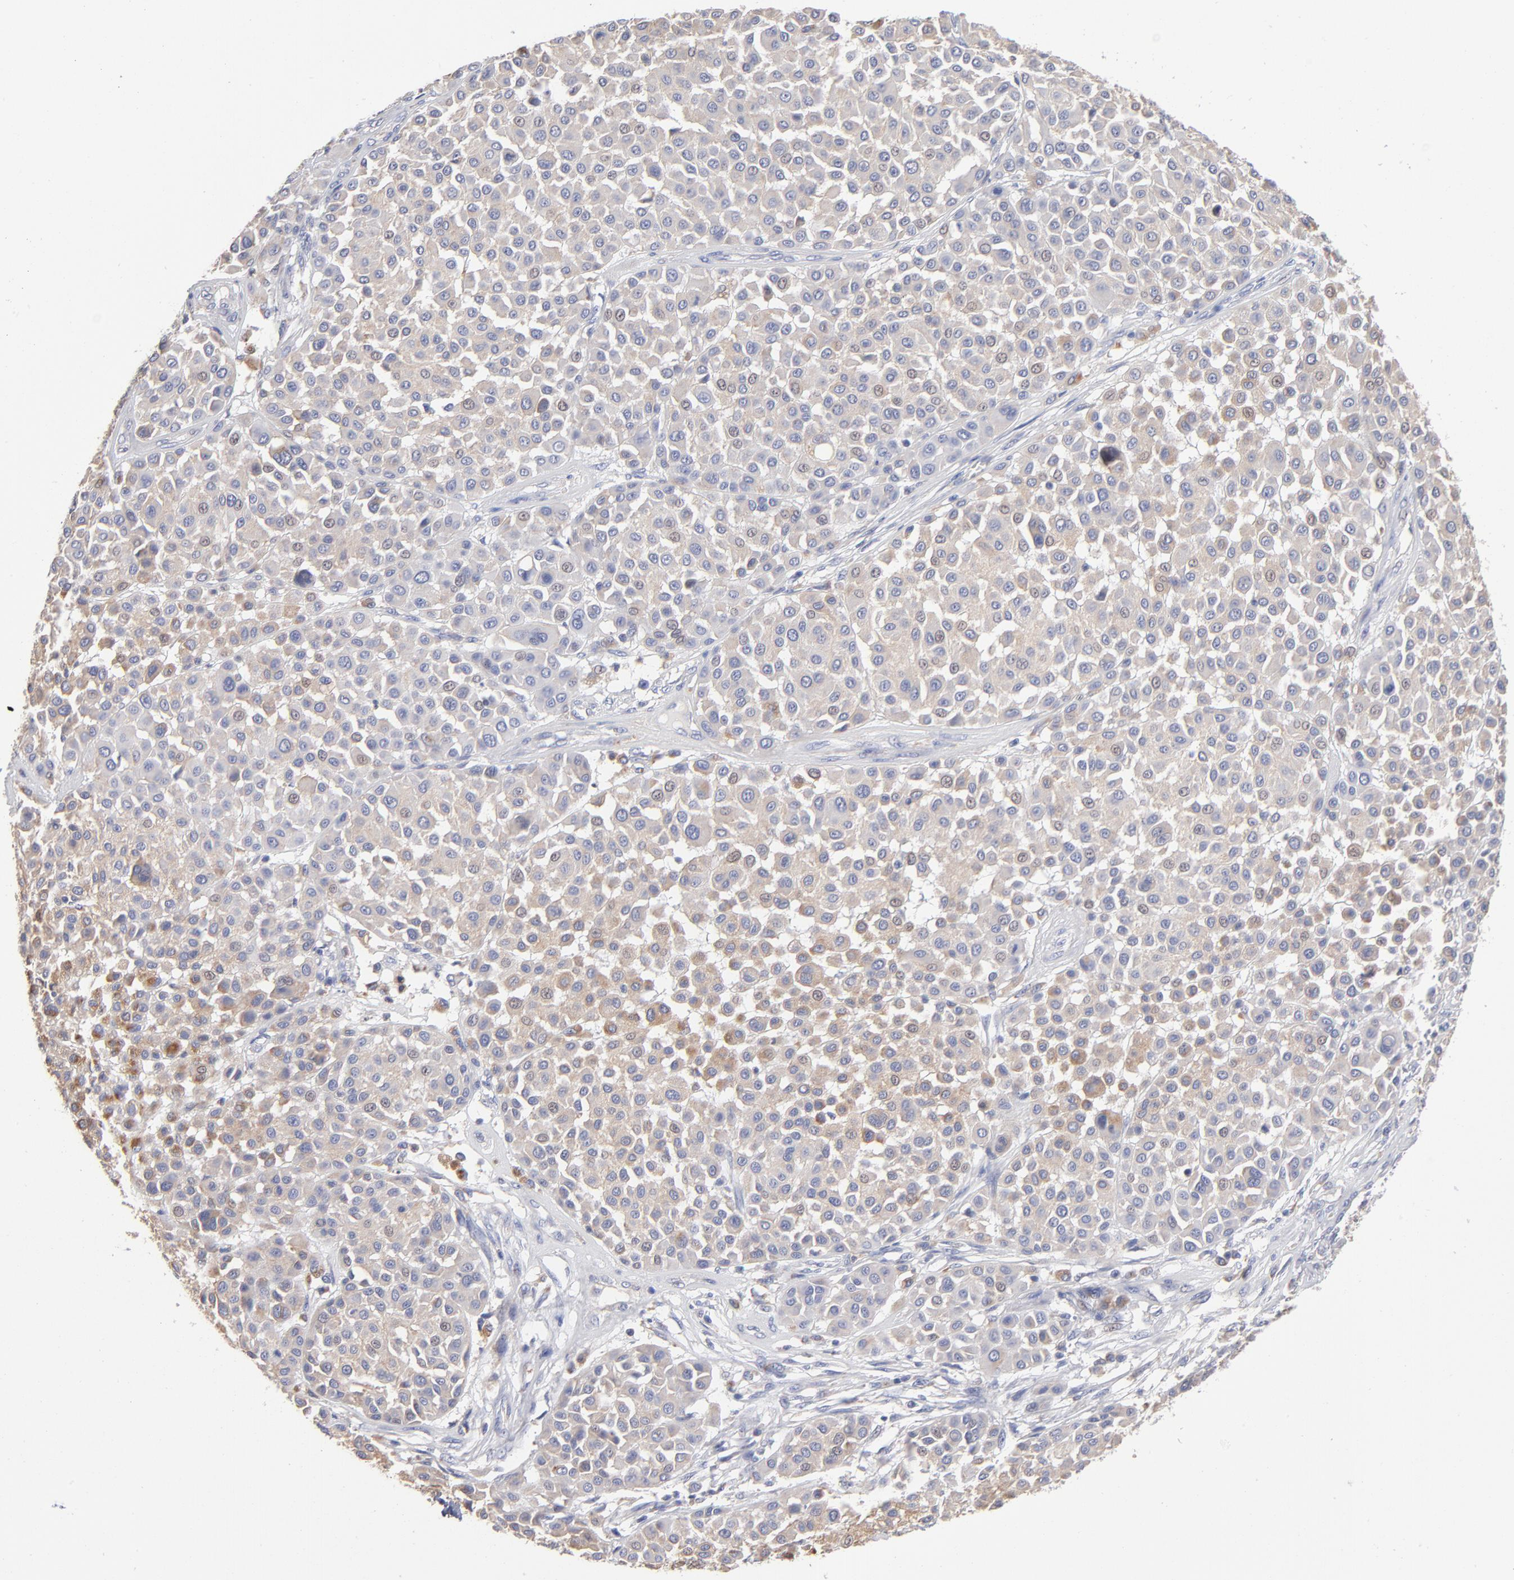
{"staining": {"intensity": "weak", "quantity": "25%-75%", "location": "cytoplasmic/membranous"}, "tissue": "melanoma", "cell_type": "Tumor cells", "image_type": "cancer", "snomed": [{"axis": "morphology", "description": "Malignant melanoma, Metastatic site"}, {"axis": "topography", "description": "Soft tissue"}], "caption": "DAB immunohistochemical staining of malignant melanoma (metastatic site) exhibits weak cytoplasmic/membranous protein positivity in about 25%-75% of tumor cells. The staining is performed using DAB brown chromogen to label protein expression. The nuclei are counter-stained blue using hematoxylin.", "gene": "RRAGB", "patient": {"sex": "male", "age": 41}}